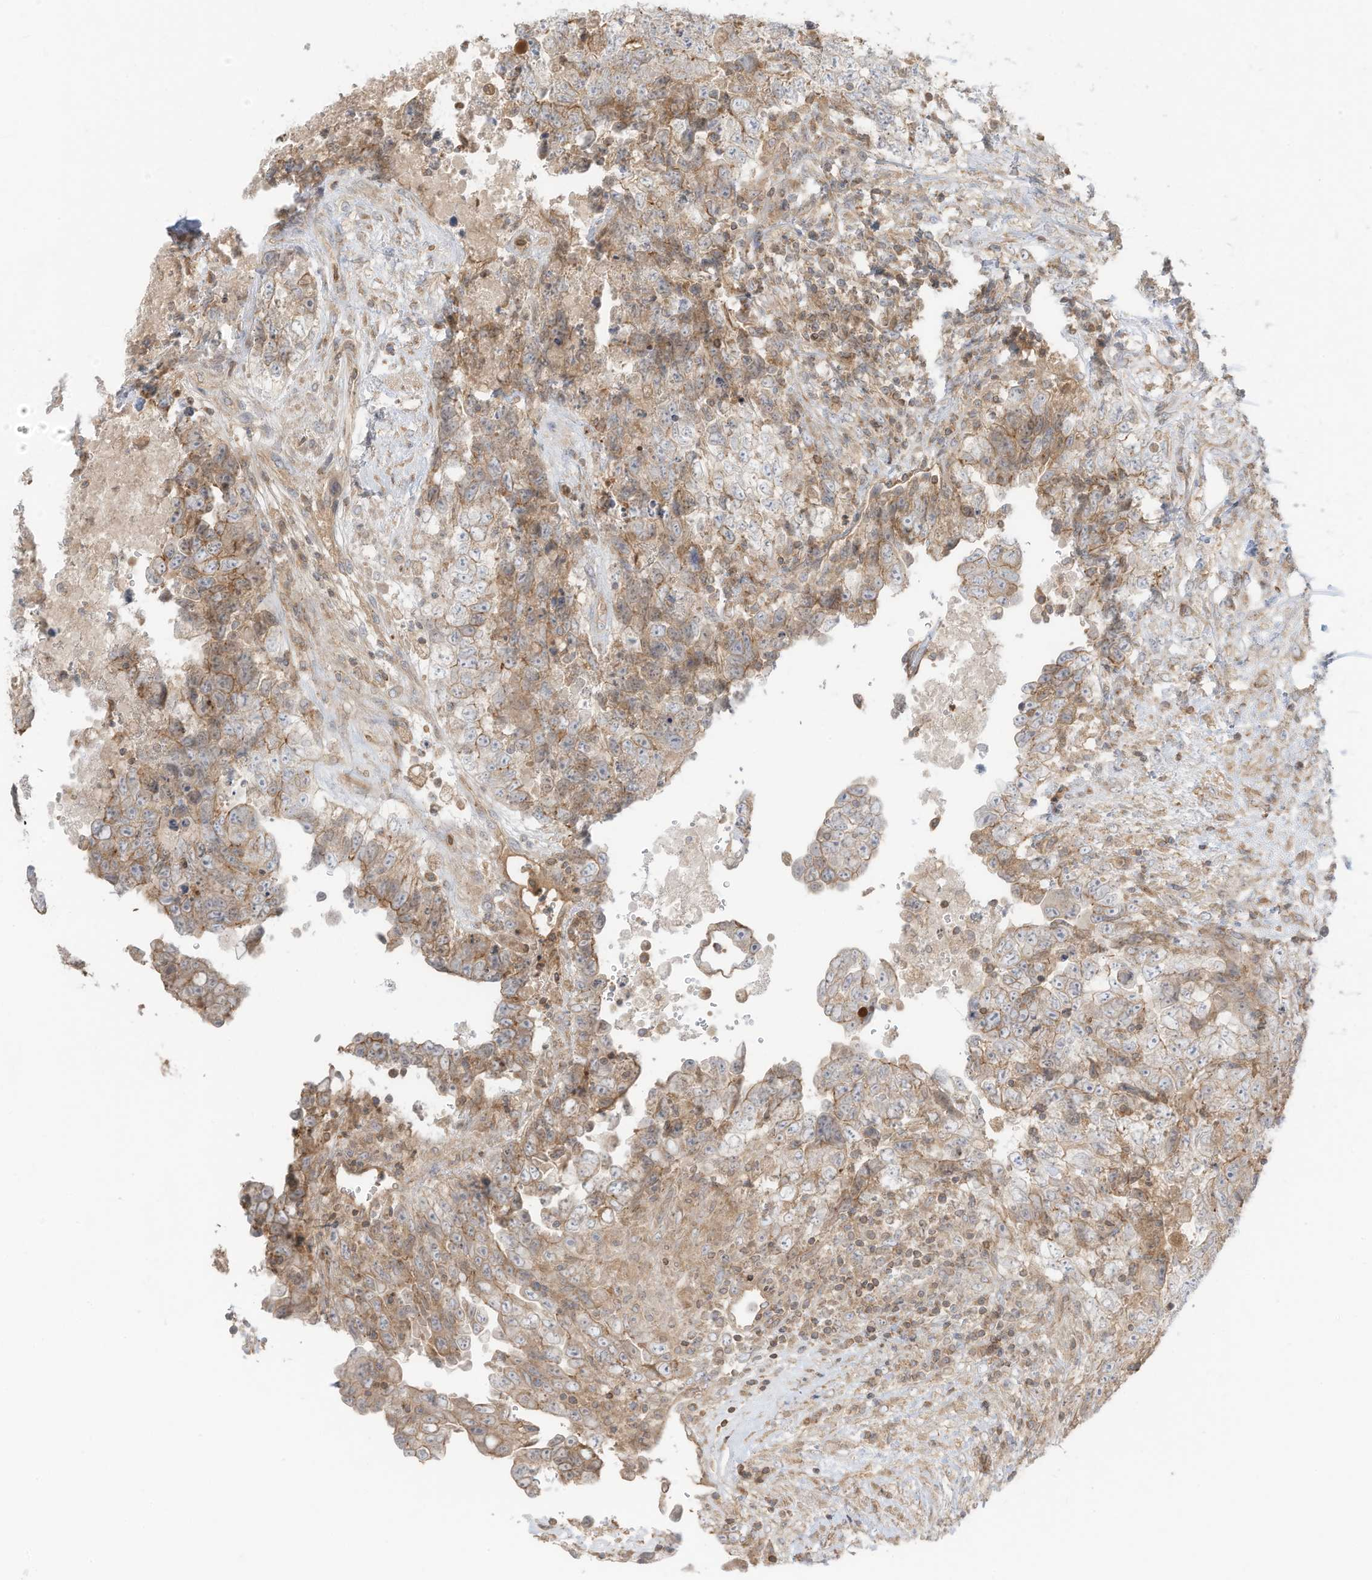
{"staining": {"intensity": "moderate", "quantity": "25%-75%", "location": "cytoplasmic/membranous"}, "tissue": "testis cancer", "cell_type": "Tumor cells", "image_type": "cancer", "snomed": [{"axis": "morphology", "description": "Carcinoma, Embryonal, NOS"}, {"axis": "topography", "description": "Testis"}], "caption": "An immunohistochemistry (IHC) histopathology image of neoplastic tissue is shown. Protein staining in brown labels moderate cytoplasmic/membranous positivity in testis embryonal carcinoma within tumor cells.", "gene": "SLC25A12", "patient": {"sex": "male", "age": 37}}